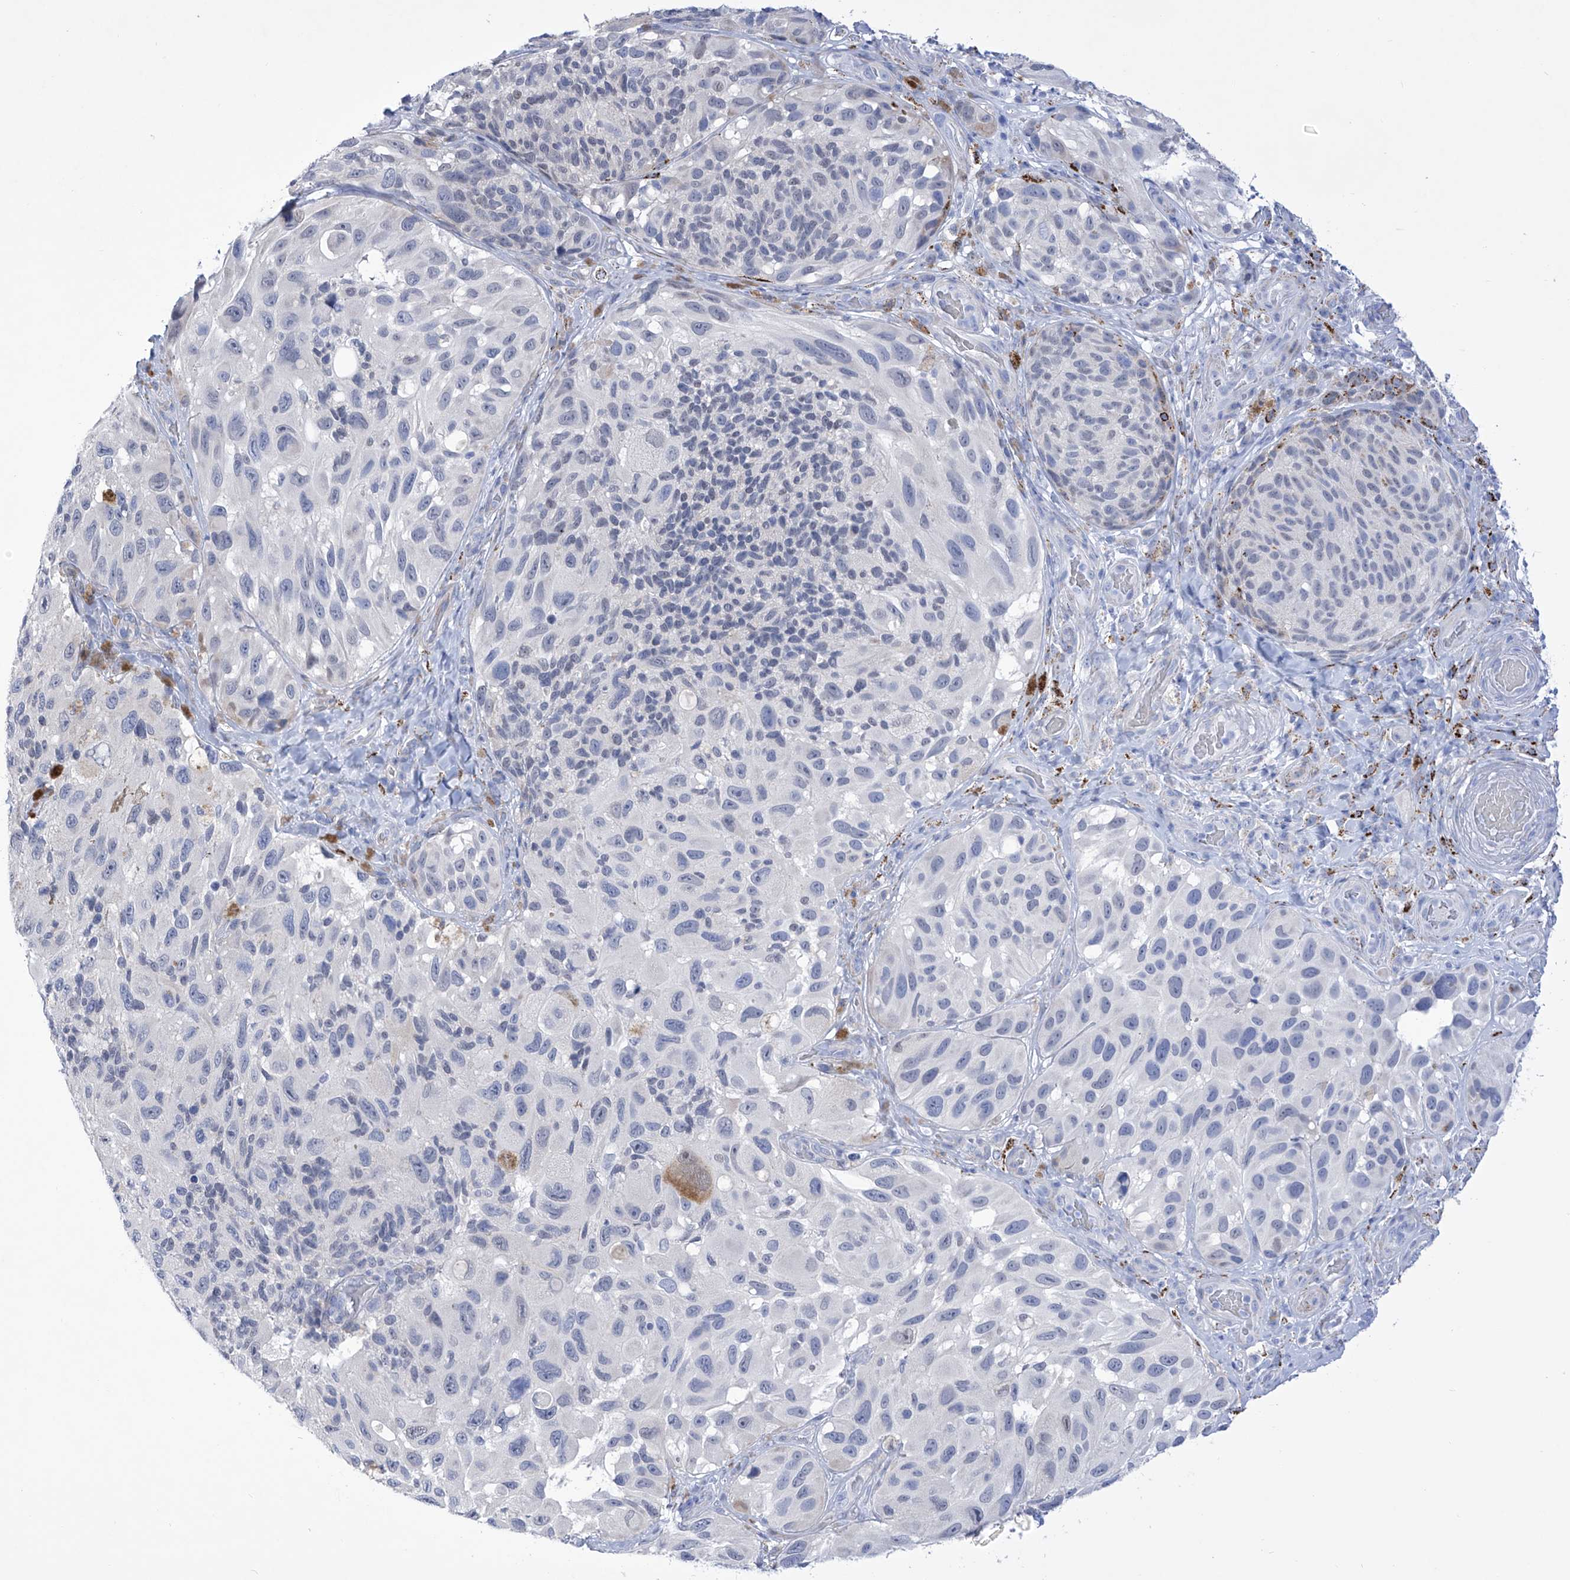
{"staining": {"intensity": "negative", "quantity": "none", "location": "none"}, "tissue": "melanoma", "cell_type": "Tumor cells", "image_type": "cancer", "snomed": [{"axis": "morphology", "description": "Malignant melanoma, NOS"}, {"axis": "topography", "description": "Skin"}], "caption": "Immunohistochemical staining of human melanoma shows no significant positivity in tumor cells. Nuclei are stained in blue.", "gene": "C1orf87", "patient": {"sex": "female", "age": 73}}